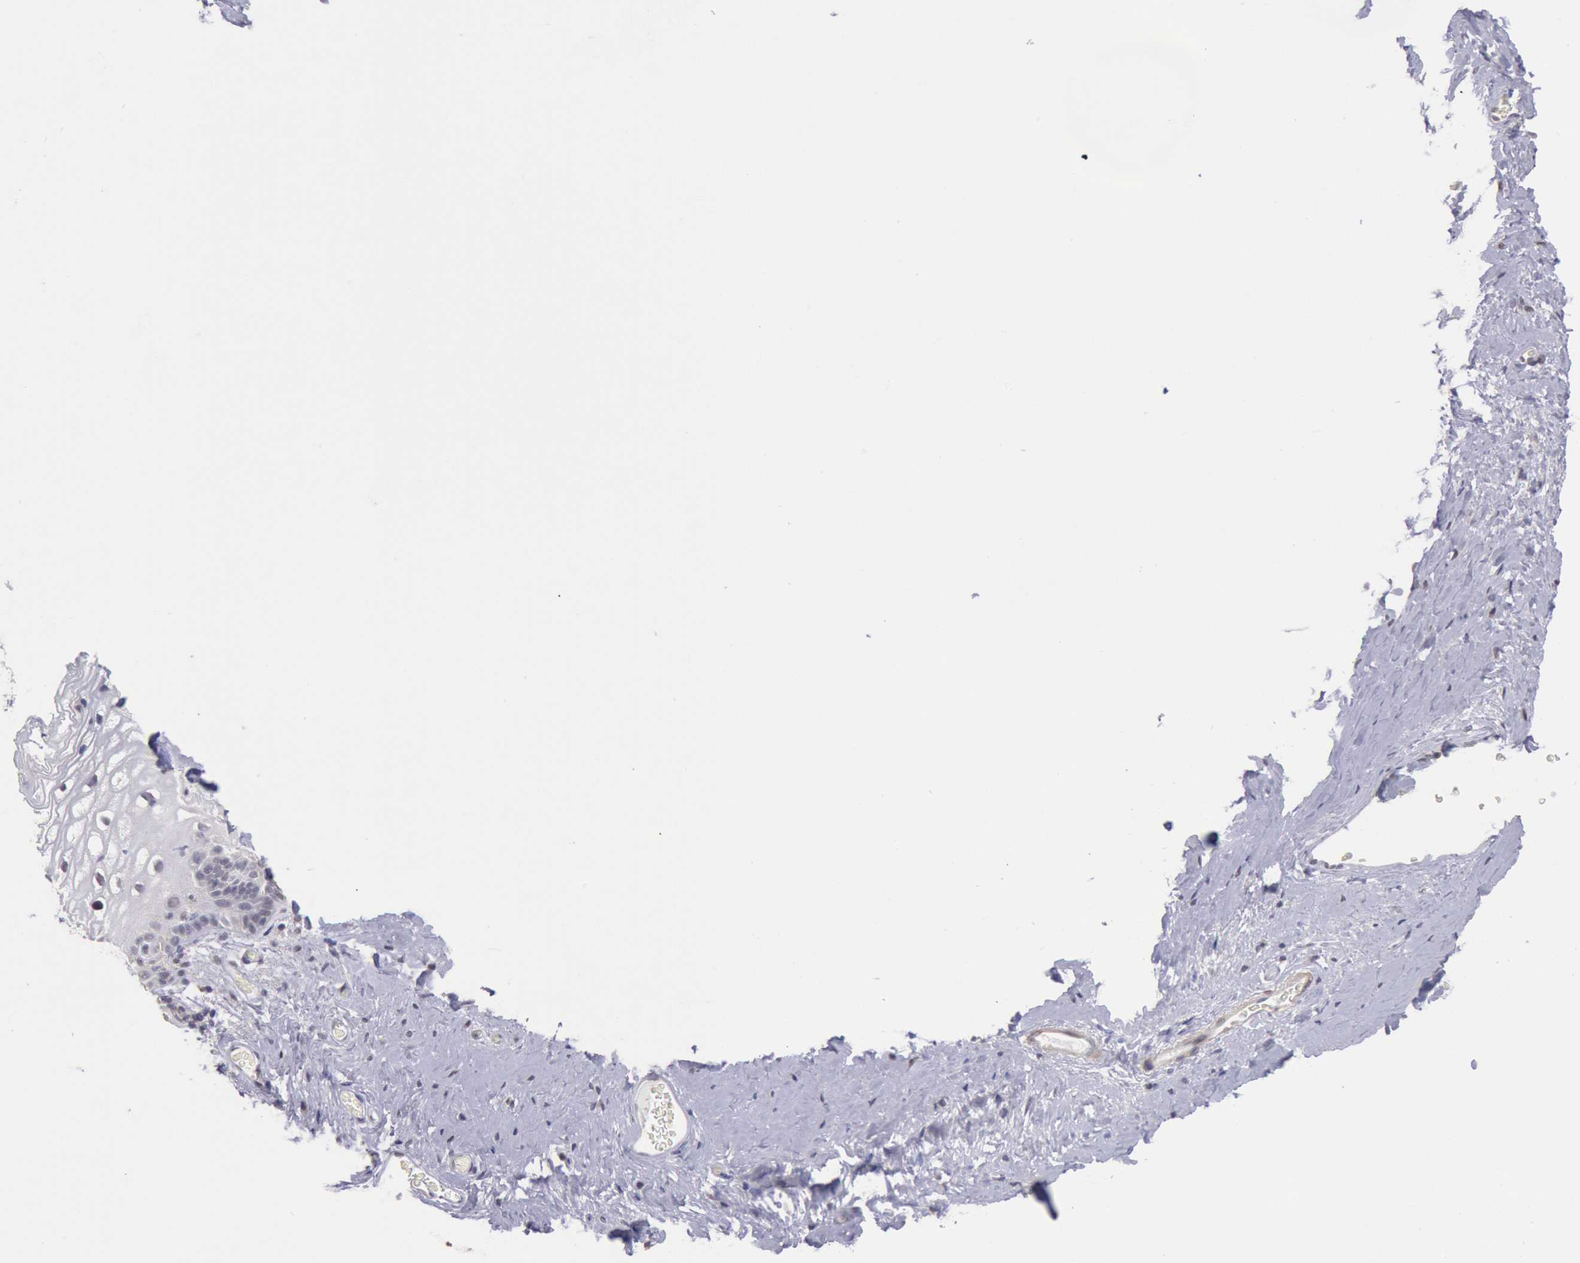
{"staining": {"intensity": "negative", "quantity": "none", "location": "none"}, "tissue": "vagina", "cell_type": "Squamous epithelial cells", "image_type": "normal", "snomed": [{"axis": "morphology", "description": "Normal tissue, NOS"}, {"axis": "topography", "description": "Vagina"}], "caption": "DAB immunohistochemical staining of benign vagina displays no significant expression in squamous epithelial cells.", "gene": "MYH6", "patient": {"sex": "female", "age": 61}}